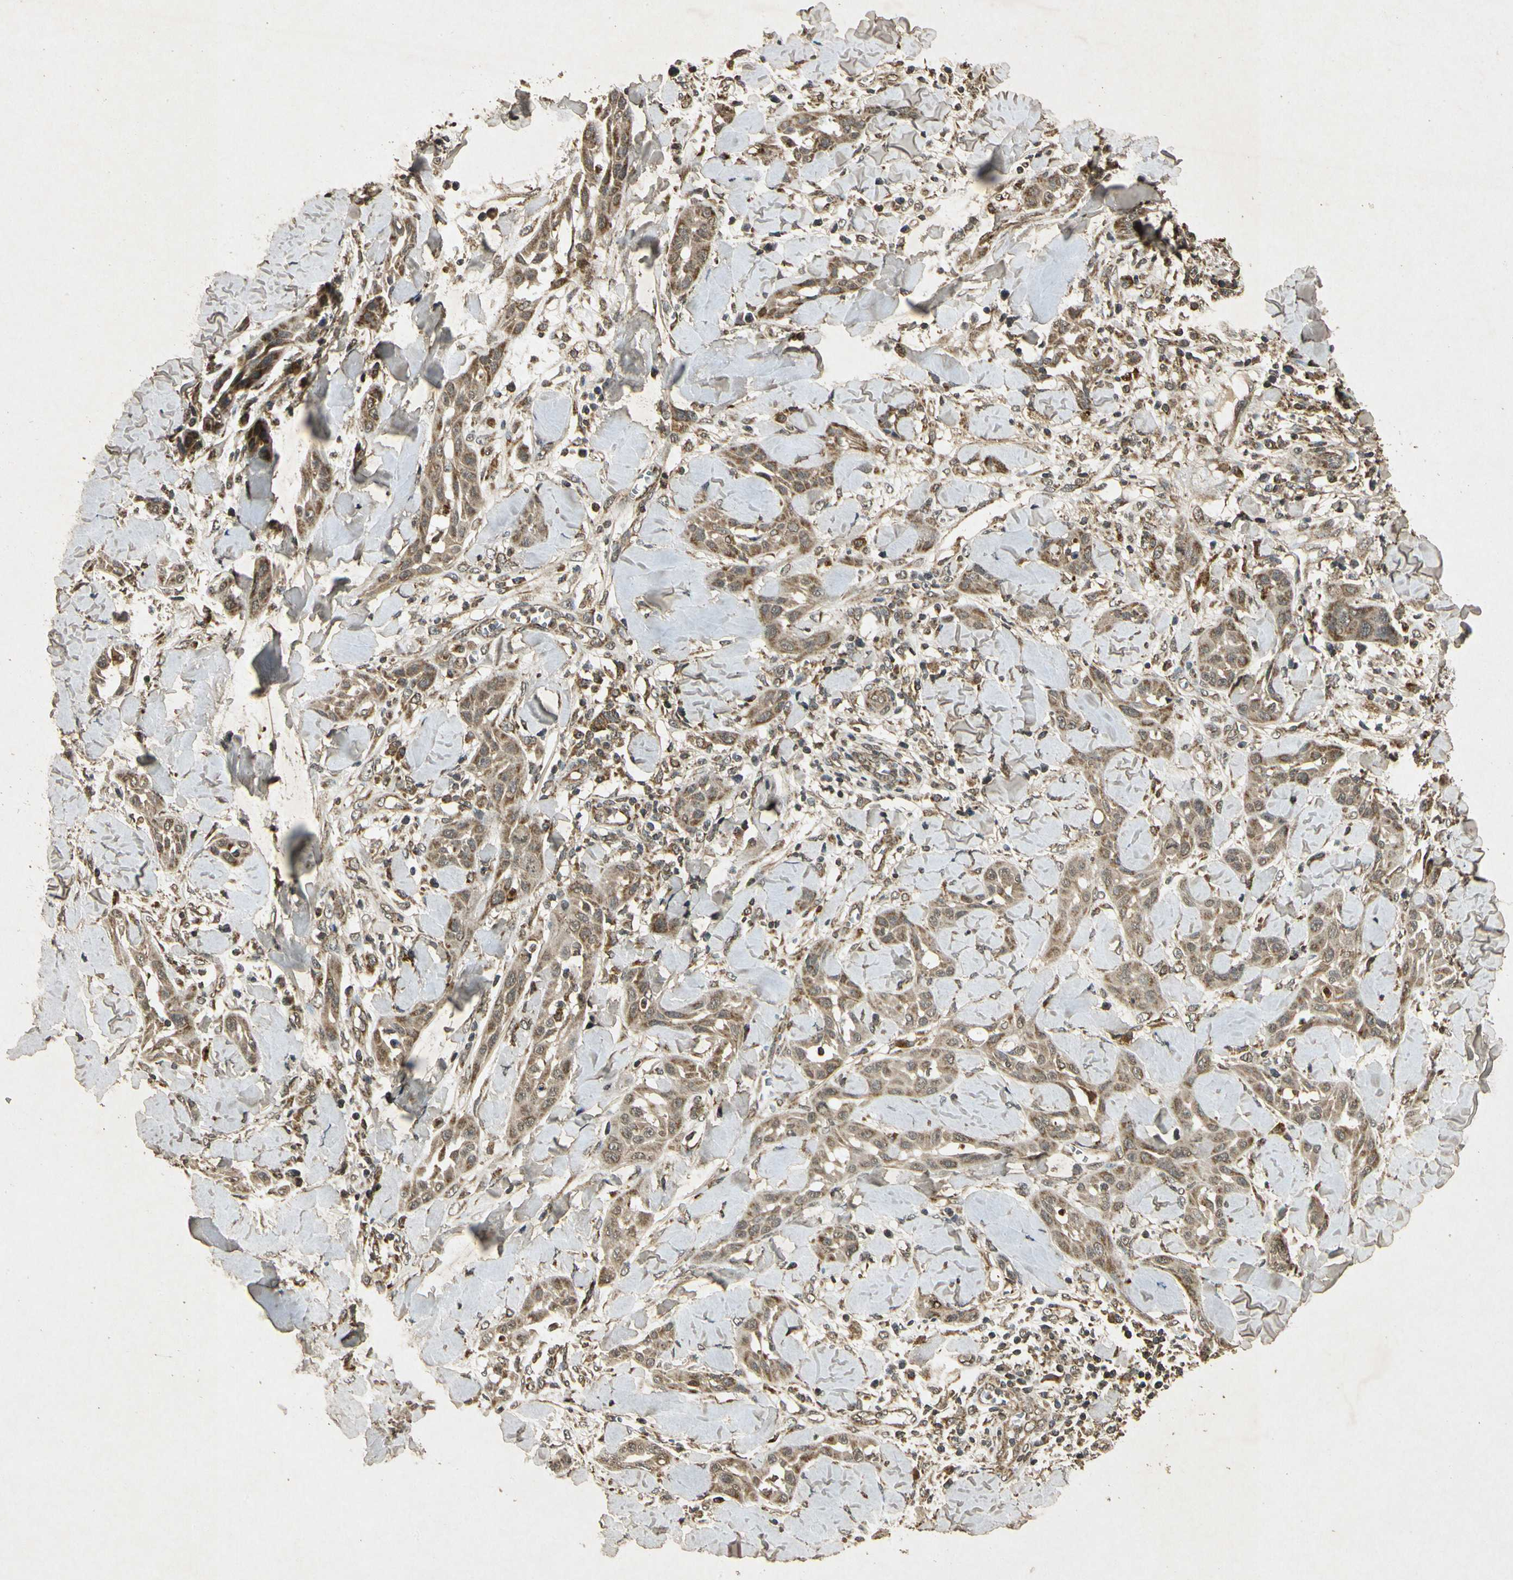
{"staining": {"intensity": "weak", "quantity": ">75%", "location": "cytoplasmic/membranous"}, "tissue": "skin cancer", "cell_type": "Tumor cells", "image_type": "cancer", "snomed": [{"axis": "morphology", "description": "Squamous cell carcinoma, NOS"}, {"axis": "topography", "description": "Skin"}], "caption": "A micrograph of human squamous cell carcinoma (skin) stained for a protein exhibits weak cytoplasmic/membranous brown staining in tumor cells.", "gene": "PRDX3", "patient": {"sex": "male", "age": 24}}